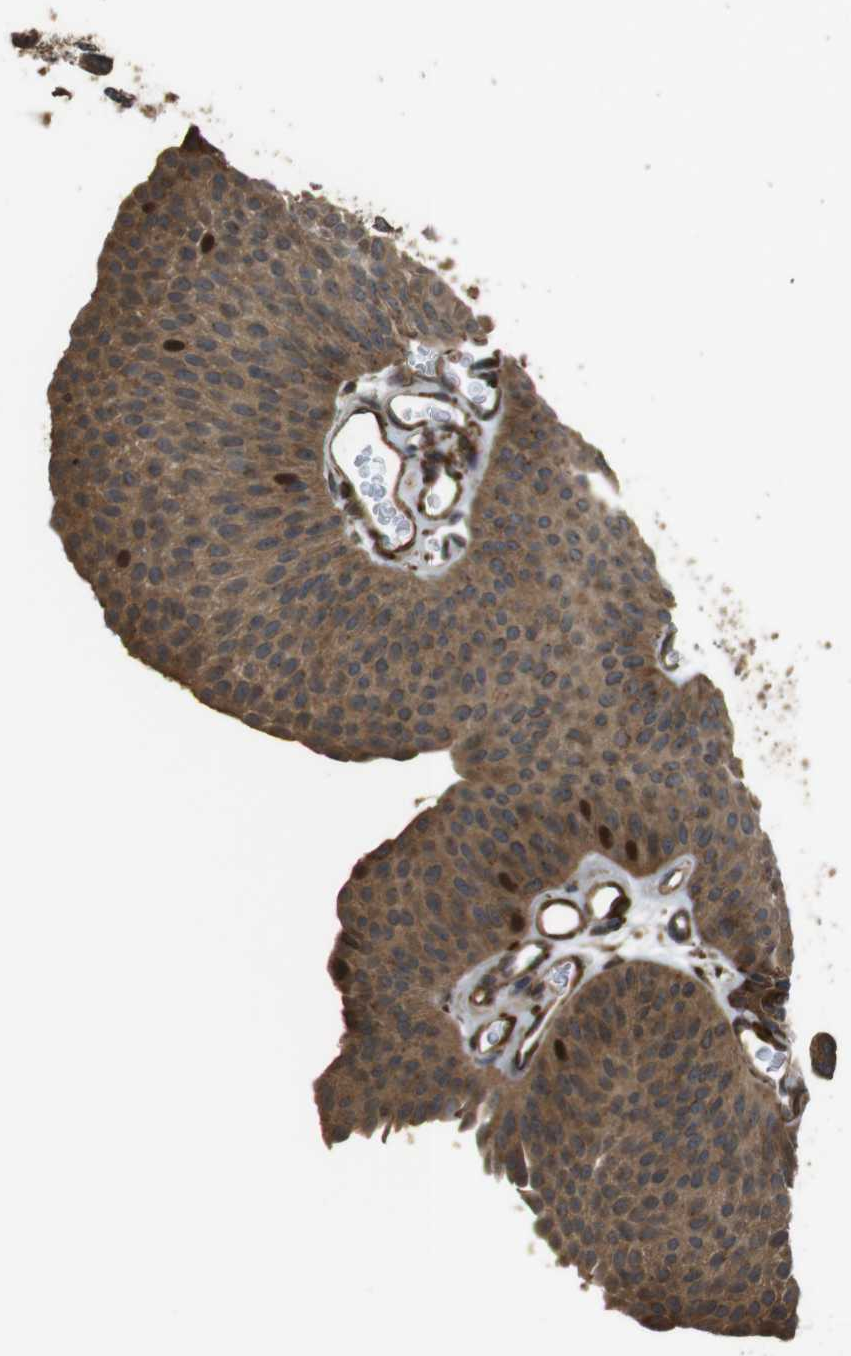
{"staining": {"intensity": "moderate", "quantity": ">75%", "location": "cytoplasmic/membranous"}, "tissue": "urothelial cancer", "cell_type": "Tumor cells", "image_type": "cancer", "snomed": [{"axis": "morphology", "description": "Urothelial carcinoma, Low grade"}, {"axis": "topography", "description": "Urinary bladder"}], "caption": "A medium amount of moderate cytoplasmic/membranous expression is appreciated in about >75% of tumor cells in urothelial cancer tissue. The protein of interest is shown in brown color, while the nuclei are stained blue.", "gene": "MSRB3", "patient": {"sex": "female", "age": 60}}